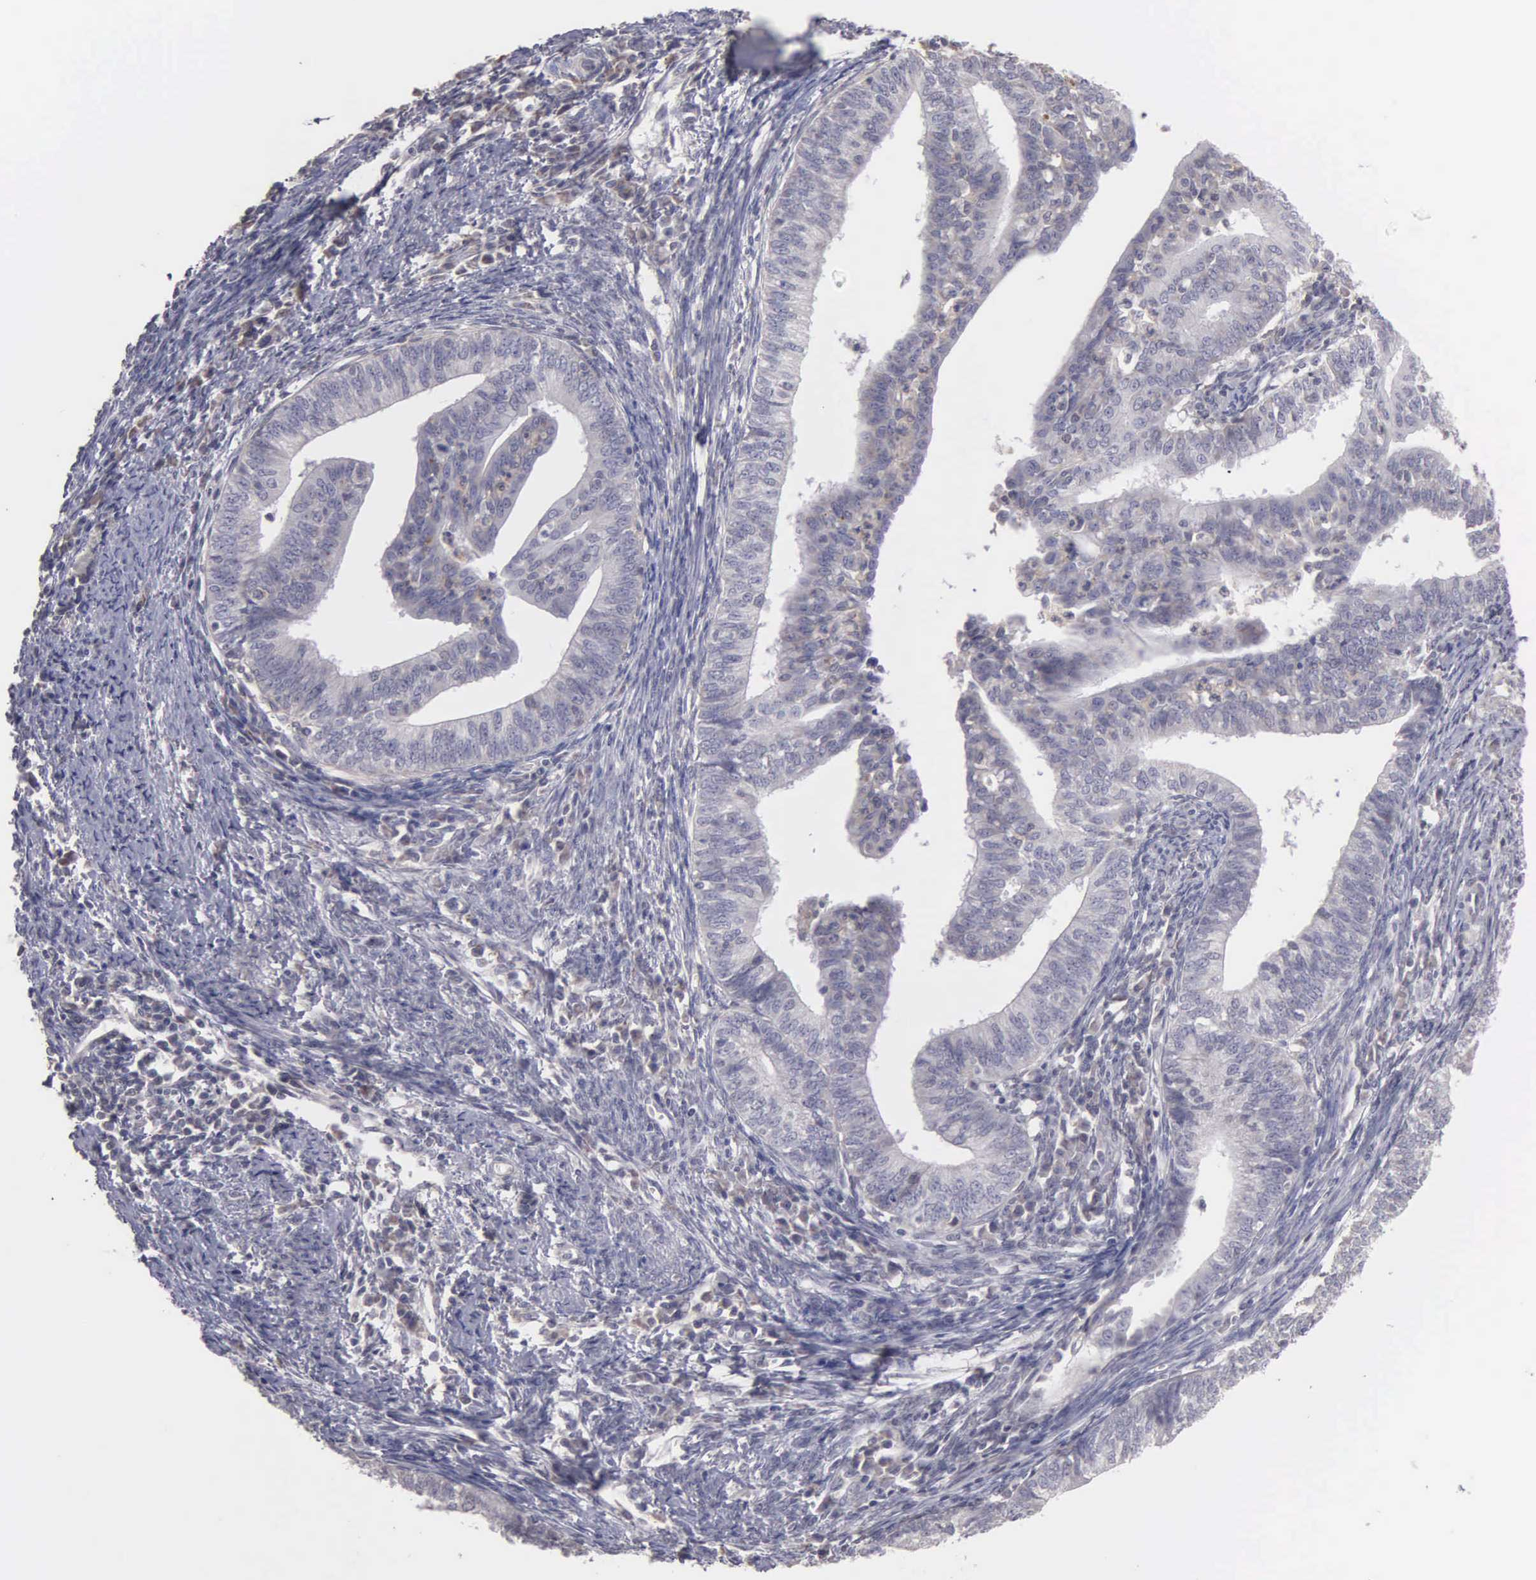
{"staining": {"intensity": "negative", "quantity": "none", "location": "none"}, "tissue": "endometrial cancer", "cell_type": "Tumor cells", "image_type": "cancer", "snomed": [{"axis": "morphology", "description": "Adenocarcinoma, NOS"}, {"axis": "topography", "description": "Endometrium"}], "caption": "A photomicrograph of endometrial adenocarcinoma stained for a protein exhibits no brown staining in tumor cells.", "gene": "BRD1", "patient": {"sex": "female", "age": 66}}